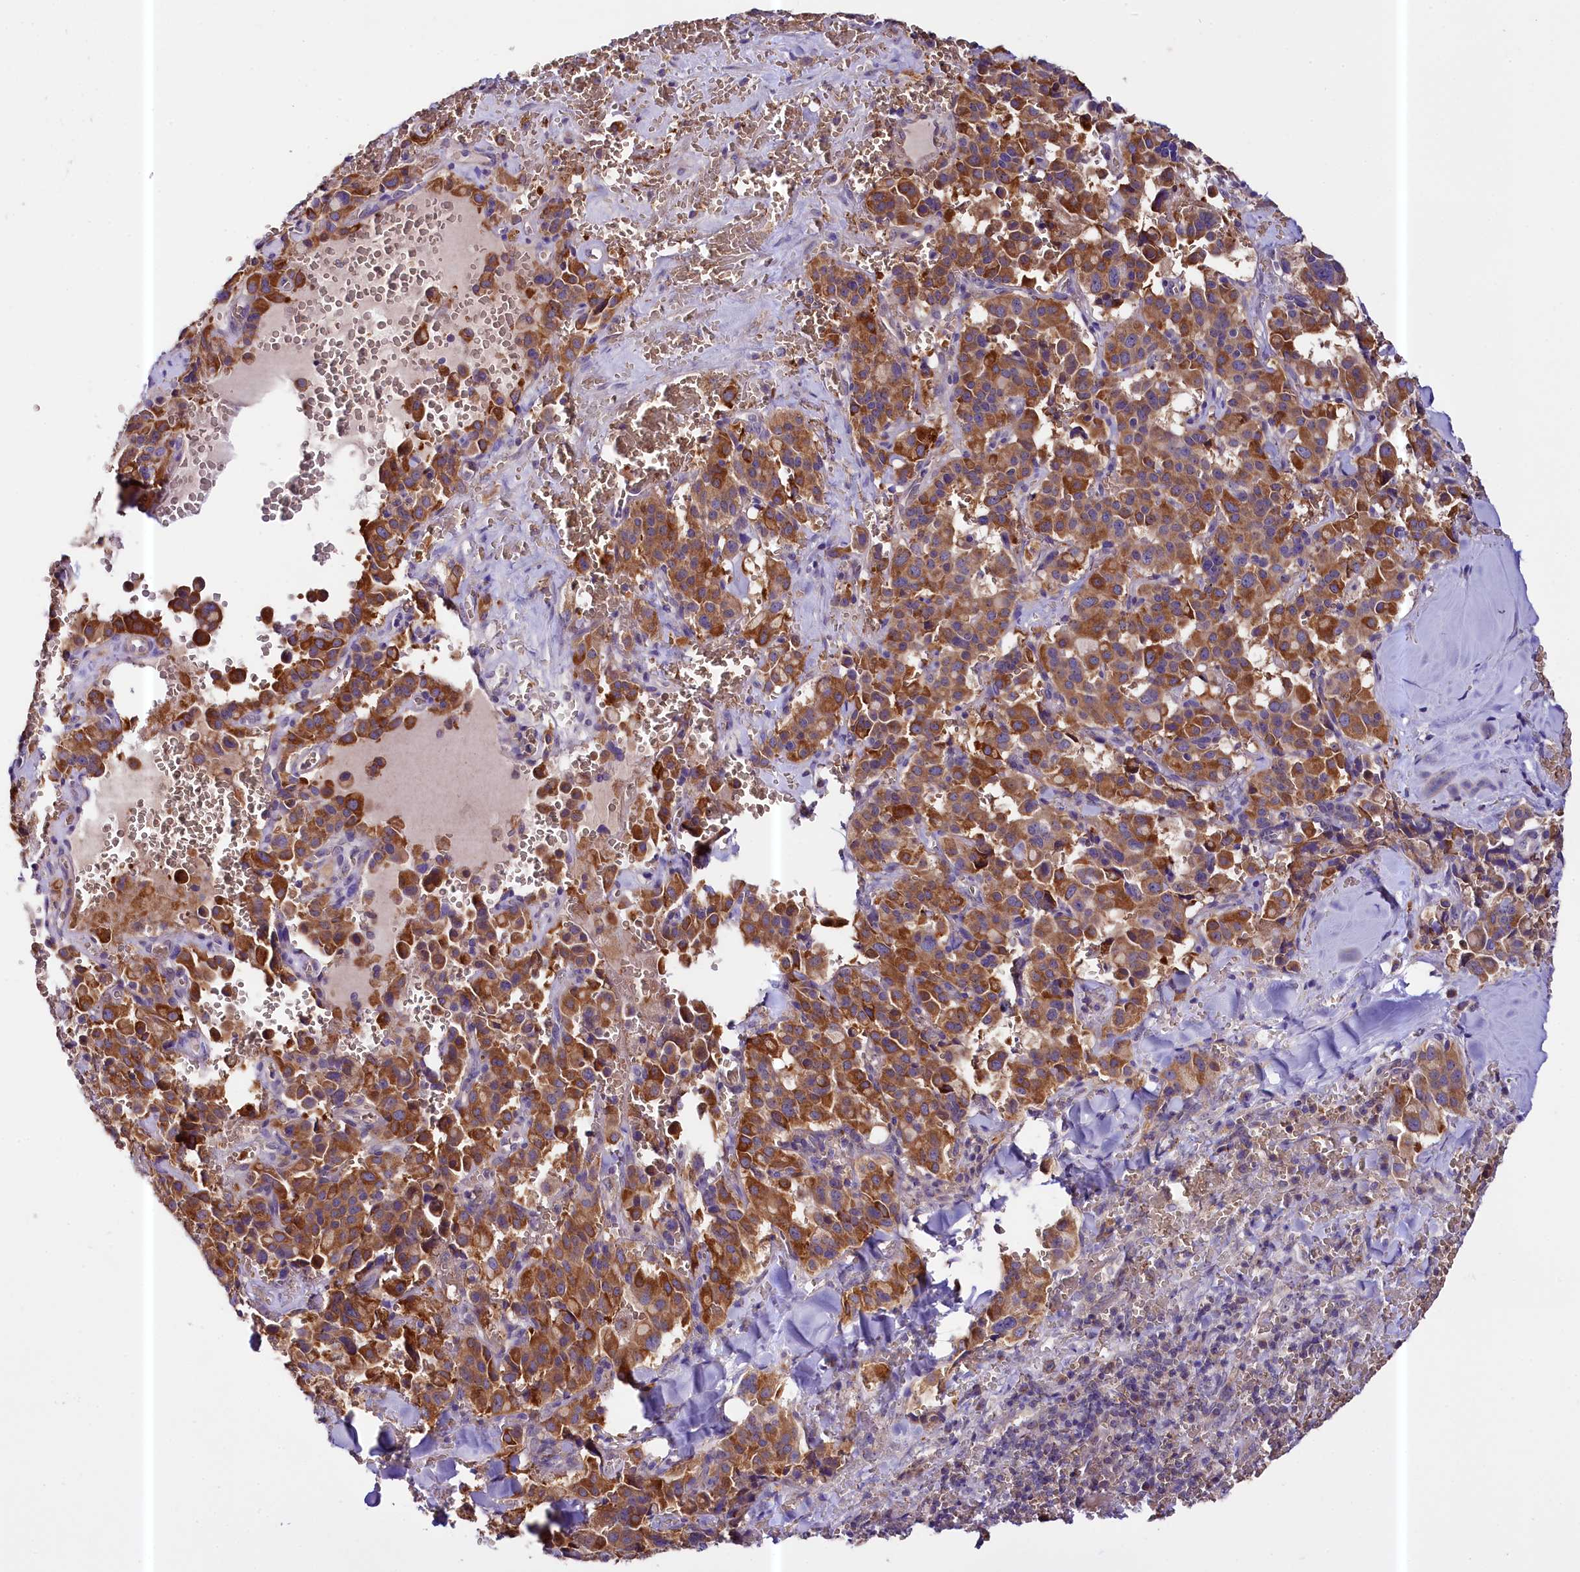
{"staining": {"intensity": "strong", "quantity": ">75%", "location": "cytoplasmic/membranous"}, "tissue": "pancreatic cancer", "cell_type": "Tumor cells", "image_type": "cancer", "snomed": [{"axis": "morphology", "description": "Adenocarcinoma, NOS"}, {"axis": "topography", "description": "Pancreas"}], "caption": "Pancreatic cancer (adenocarcinoma) stained for a protein displays strong cytoplasmic/membranous positivity in tumor cells.", "gene": "CEP295", "patient": {"sex": "male", "age": 65}}